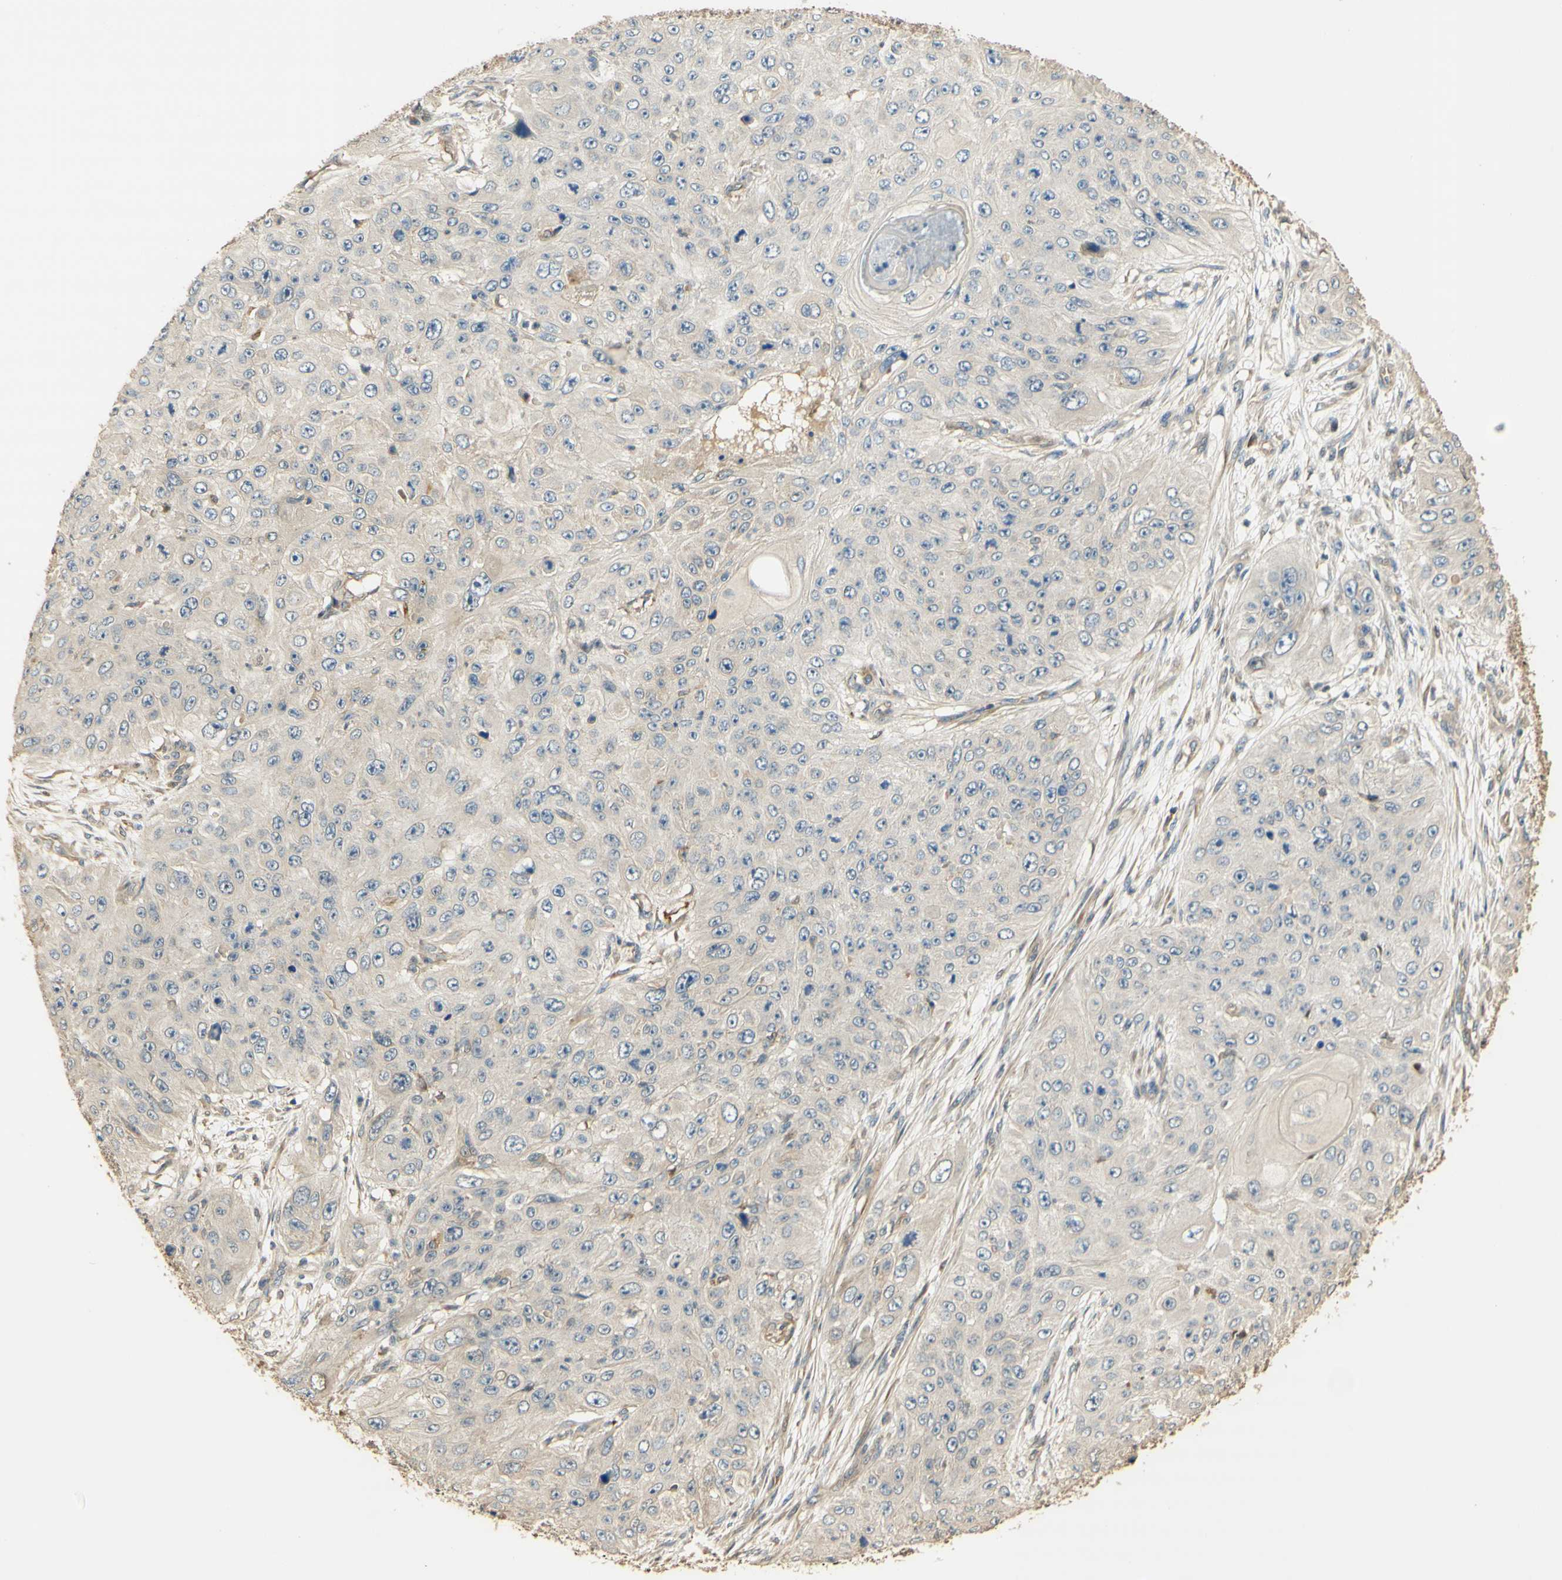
{"staining": {"intensity": "weak", "quantity": ">75%", "location": "cytoplasmic/membranous"}, "tissue": "skin cancer", "cell_type": "Tumor cells", "image_type": "cancer", "snomed": [{"axis": "morphology", "description": "Squamous cell carcinoma, NOS"}, {"axis": "topography", "description": "Skin"}], "caption": "Skin squamous cell carcinoma stained for a protein (brown) demonstrates weak cytoplasmic/membranous positive positivity in about >75% of tumor cells.", "gene": "AGER", "patient": {"sex": "female", "age": 80}}